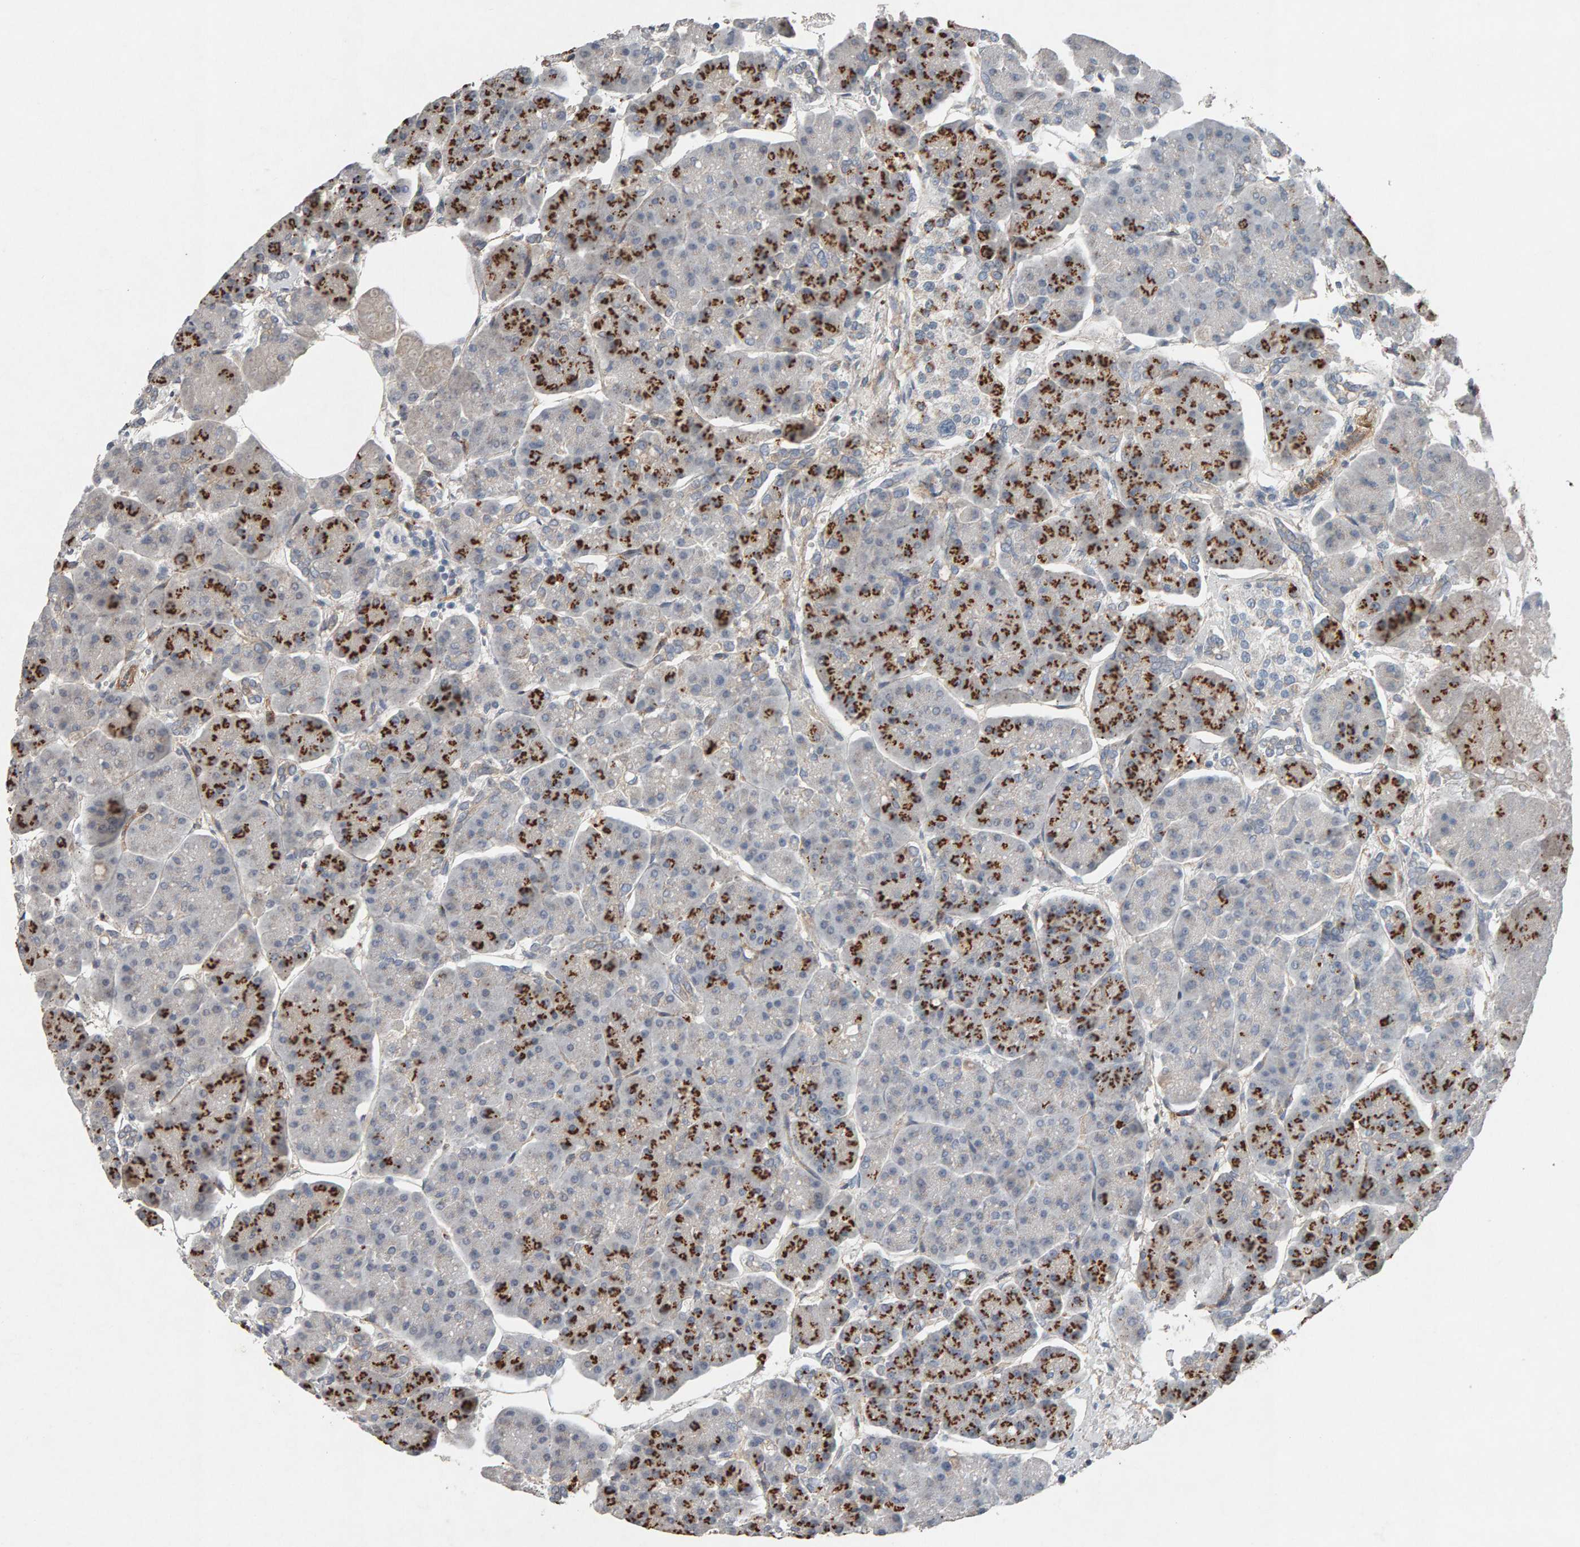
{"staining": {"intensity": "strong", "quantity": "25%-75%", "location": "cytoplasmic/membranous"}, "tissue": "pancreas", "cell_type": "Exocrine glandular cells", "image_type": "normal", "snomed": [{"axis": "morphology", "description": "Normal tissue, NOS"}, {"axis": "topography", "description": "Pancreas"}], "caption": "An image of pancreas stained for a protein displays strong cytoplasmic/membranous brown staining in exocrine glandular cells.", "gene": "PTPRM", "patient": {"sex": "female", "age": 70}}